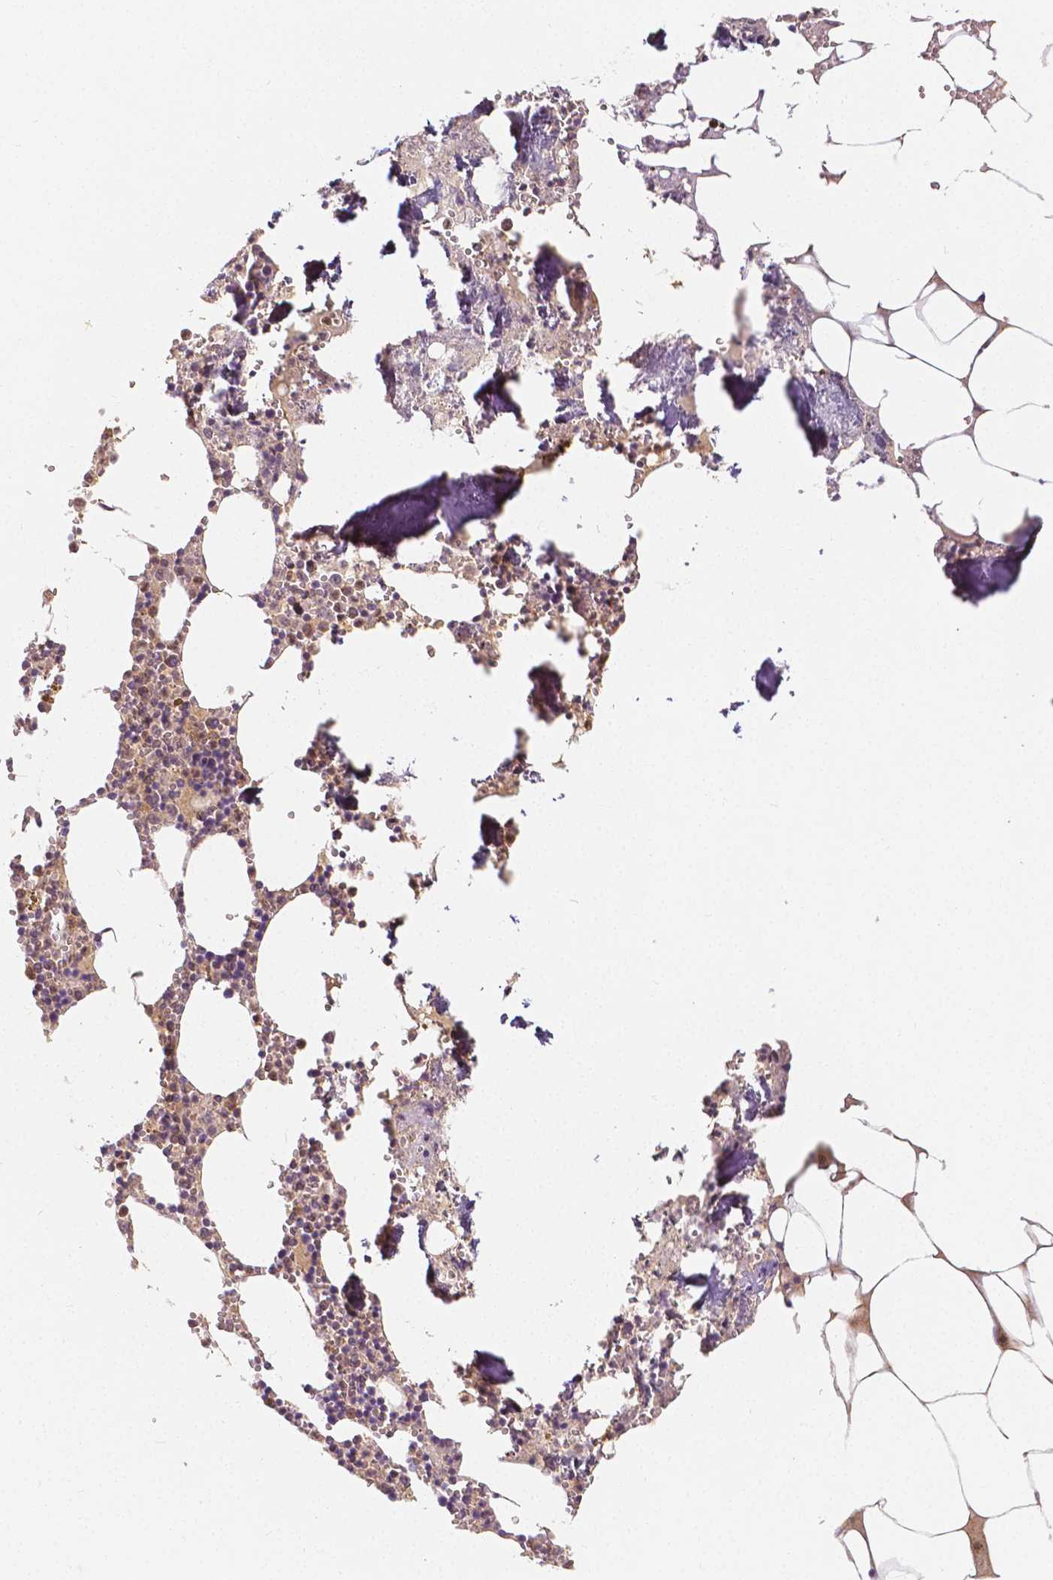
{"staining": {"intensity": "moderate", "quantity": "25%-75%", "location": "cytoplasmic/membranous,nuclear"}, "tissue": "bone marrow", "cell_type": "Hematopoietic cells", "image_type": "normal", "snomed": [{"axis": "morphology", "description": "Normal tissue, NOS"}, {"axis": "topography", "description": "Bone marrow"}], "caption": "Moderate cytoplasmic/membranous,nuclear staining for a protein is seen in about 25%-75% of hematopoietic cells of unremarkable bone marrow using immunohistochemistry.", "gene": "NAPRT", "patient": {"sex": "male", "age": 54}}